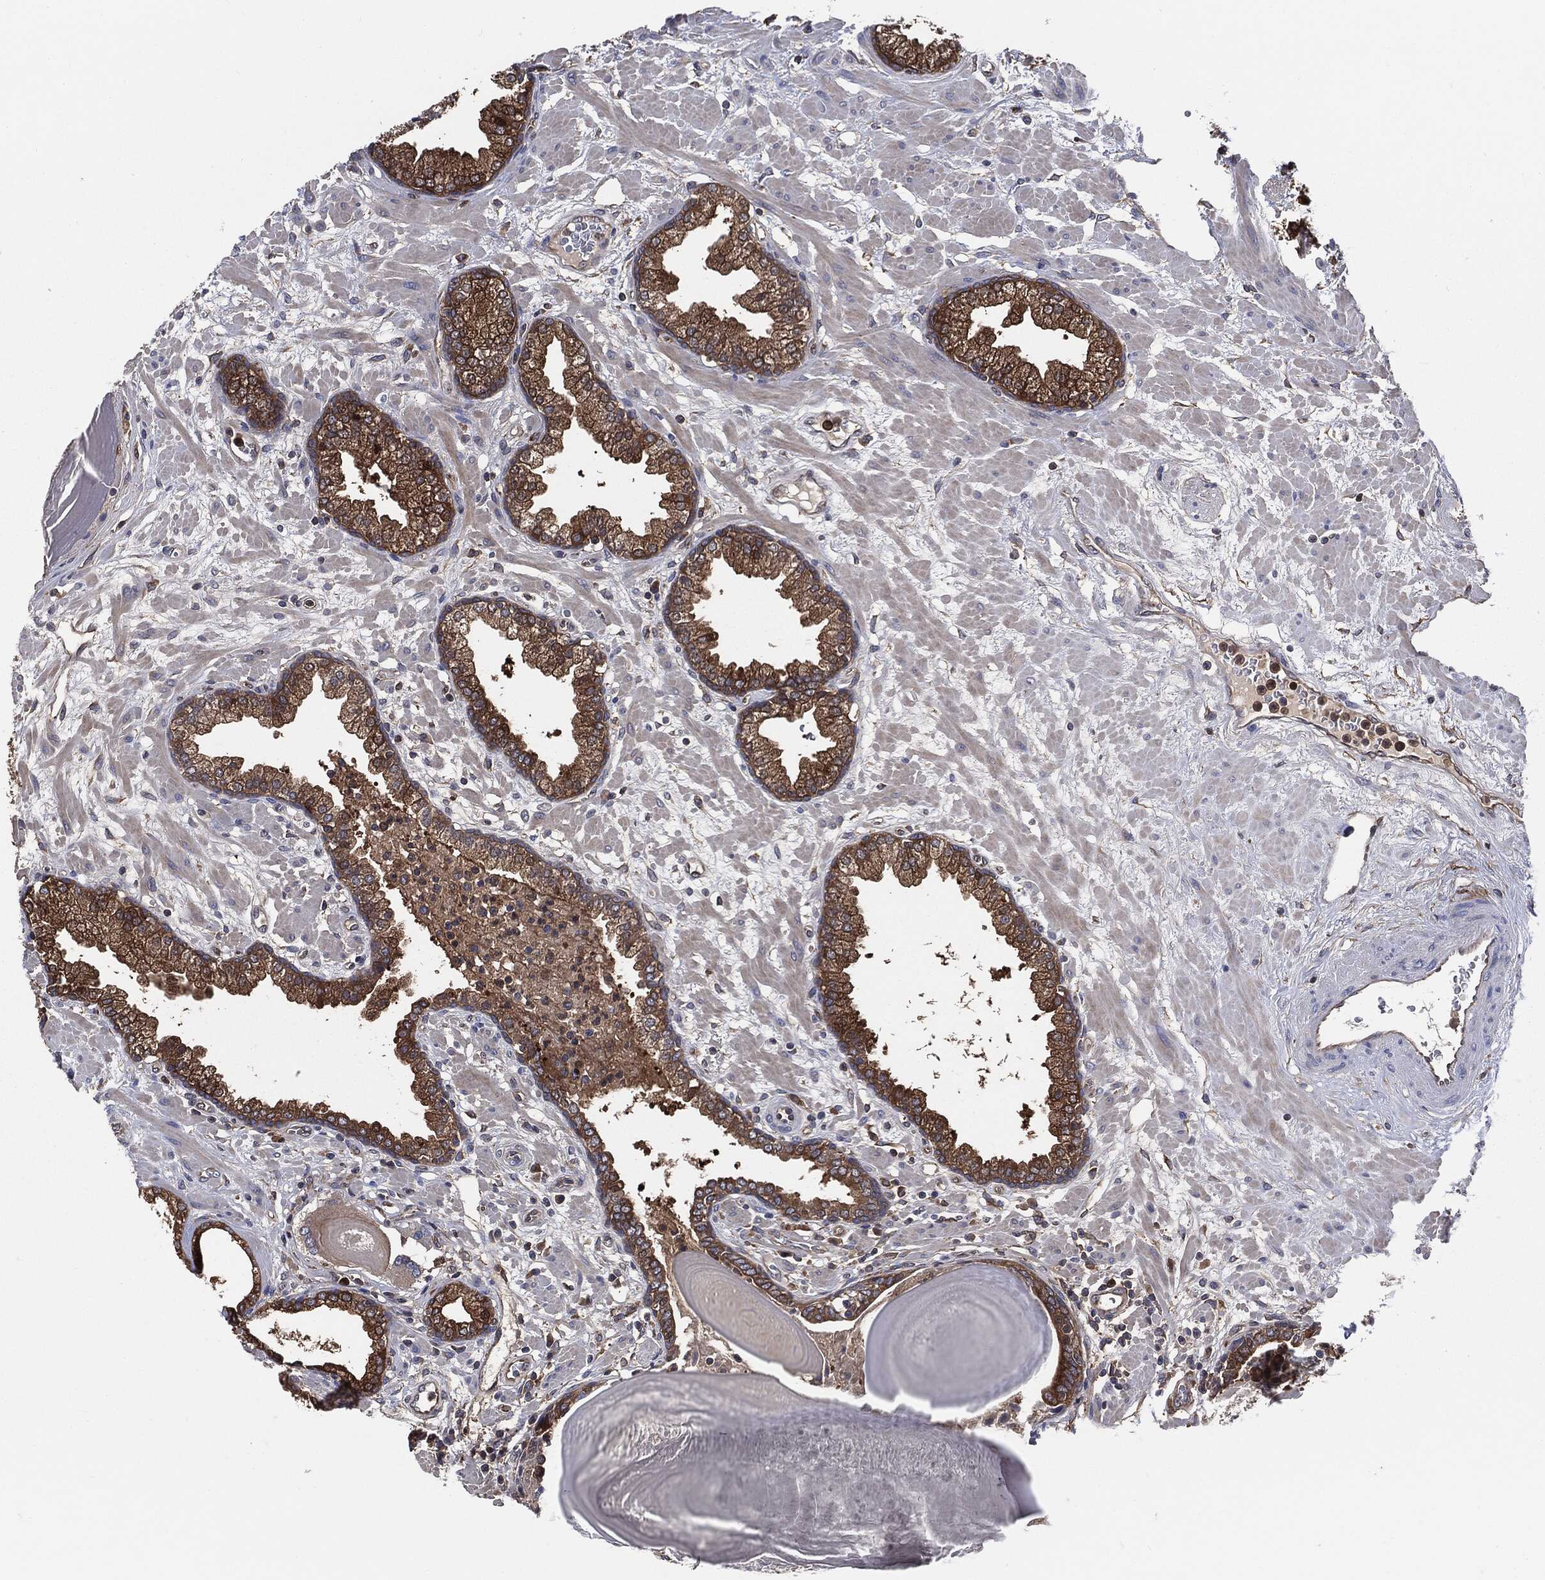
{"staining": {"intensity": "moderate", "quantity": ">75%", "location": "cytoplasmic/membranous"}, "tissue": "prostate", "cell_type": "Glandular cells", "image_type": "normal", "snomed": [{"axis": "morphology", "description": "Normal tissue, NOS"}, {"axis": "topography", "description": "Prostate"}], "caption": "Protein expression by immunohistochemistry (IHC) shows moderate cytoplasmic/membranous staining in about >75% of glandular cells in unremarkable prostate. The protein of interest is stained brown, and the nuclei are stained in blue (DAB IHC with brightfield microscopy, high magnification).", "gene": "XPNPEP1", "patient": {"sex": "male", "age": 63}}